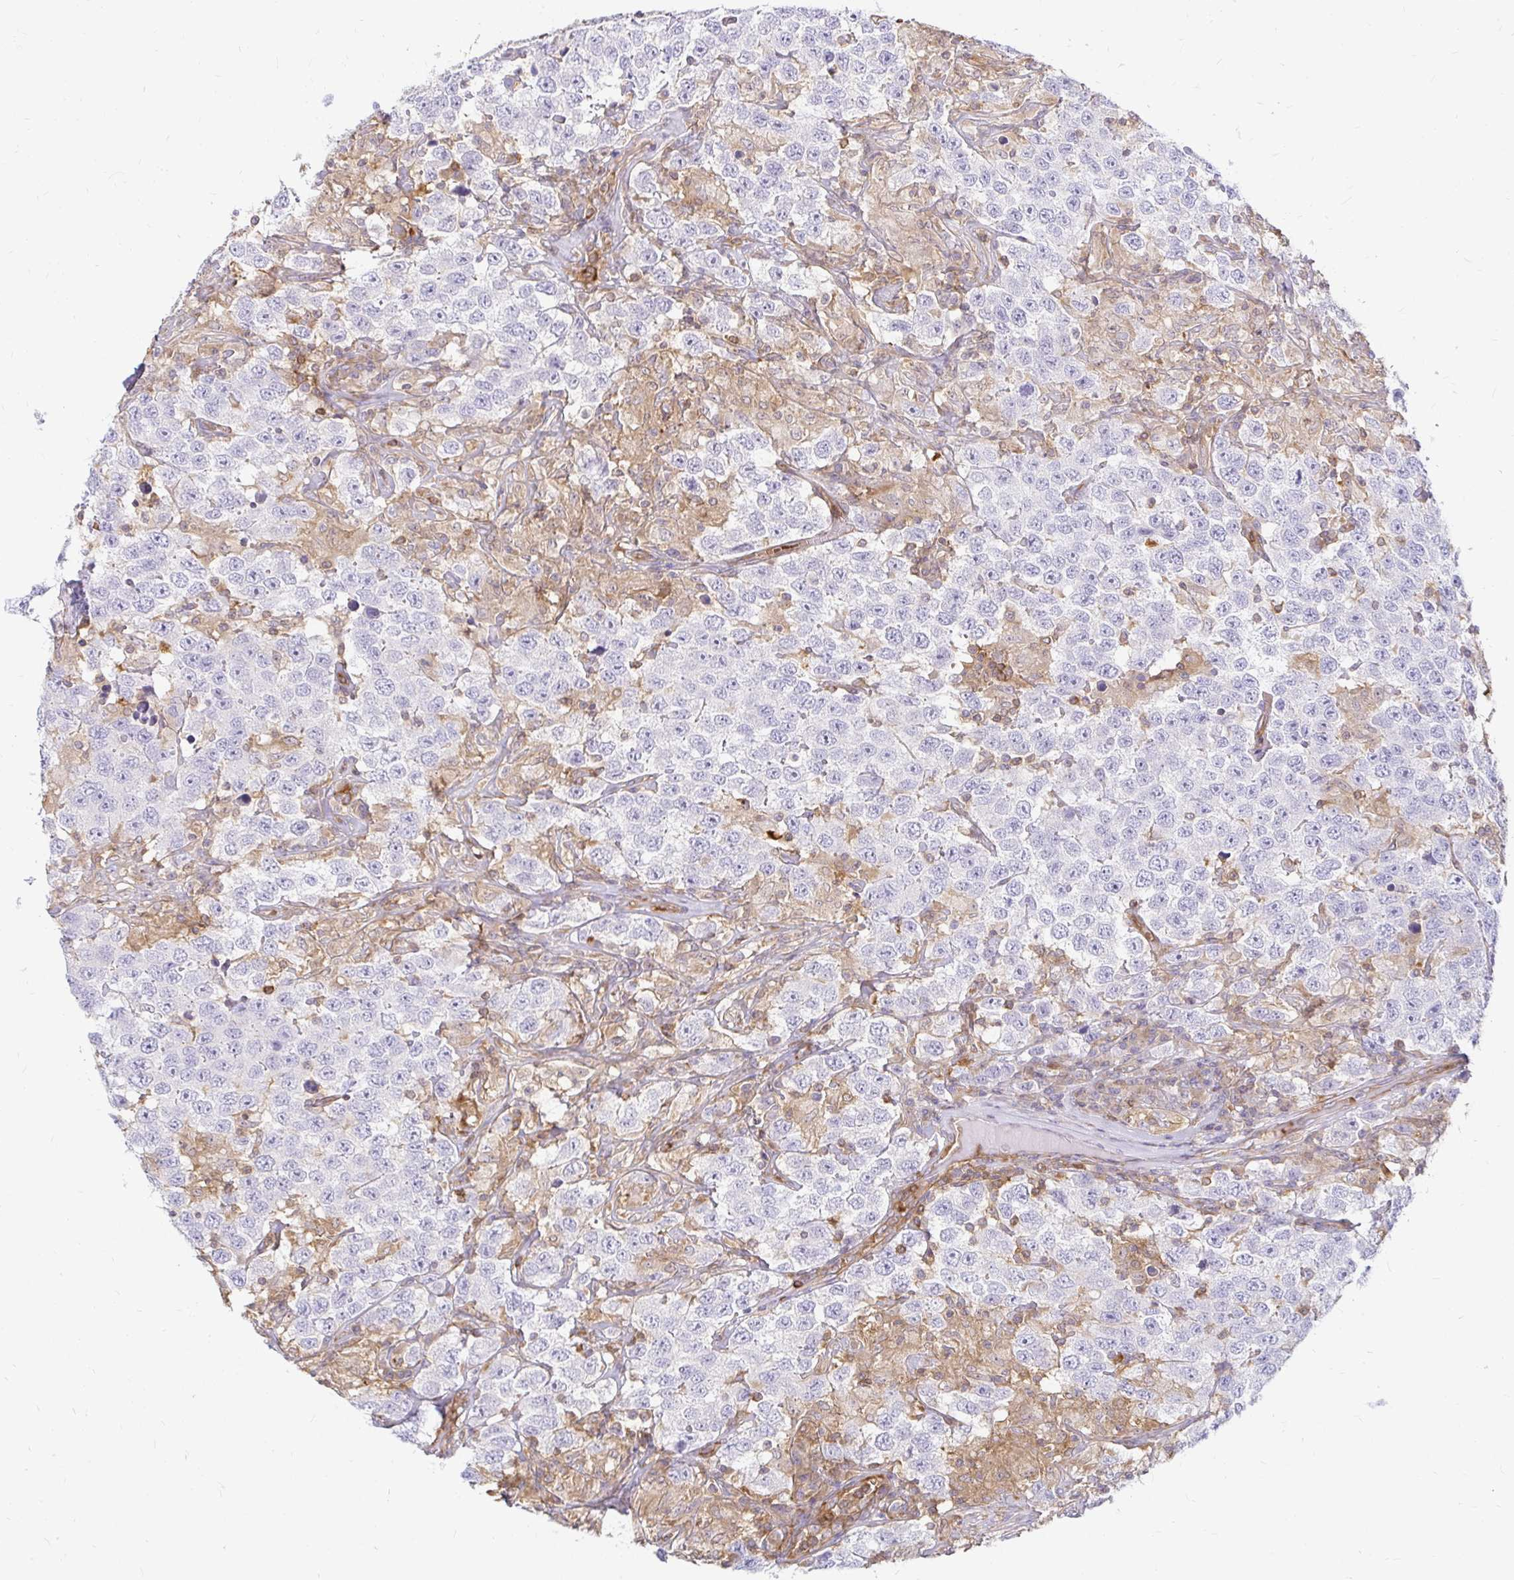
{"staining": {"intensity": "negative", "quantity": "none", "location": "none"}, "tissue": "testis cancer", "cell_type": "Tumor cells", "image_type": "cancer", "snomed": [{"axis": "morphology", "description": "Seminoma, NOS"}, {"axis": "topography", "description": "Testis"}], "caption": "Tumor cells are negative for brown protein staining in testis seminoma.", "gene": "CAST", "patient": {"sex": "male", "age": 41}}